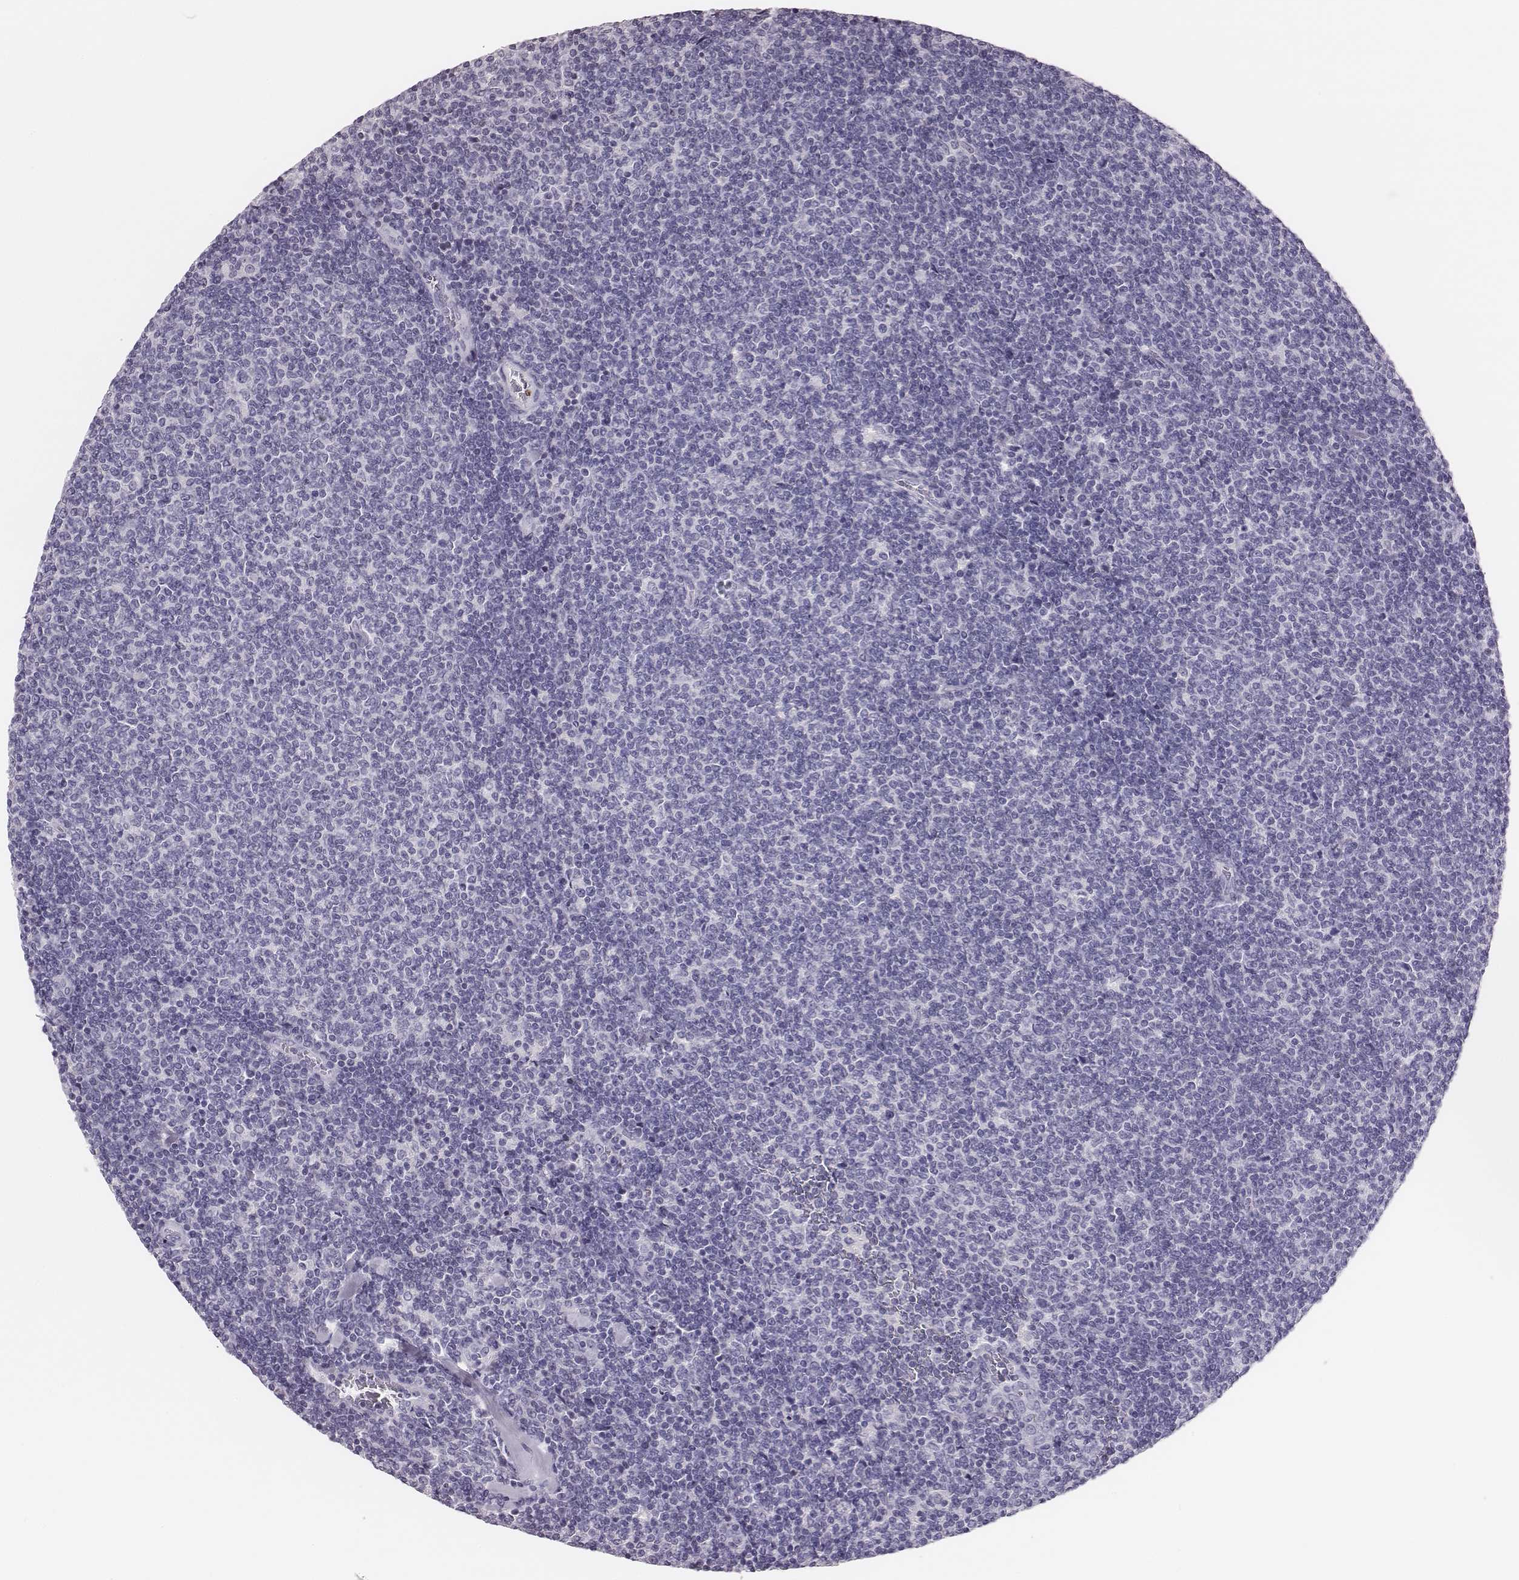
{"staining": {"intensity": "negative", "quantity": "none", "location": "none"}, "tissue": "lymphoma", "cell_type": "Tumor cells", "image_type": "cancer", "snomed": [{"axis": "morphology", "description": "Malignant lymphoma, non-Hodgkin's type, Low grade"}, {"axis": "topography", "description": "Lymph node"}], "caption": "High power microscopy histopathology image of an IHC photomicrograph of lymphoma, revealing no significant positivity in tumor cells.", "gene": "H1-6", "patient": {"sex": "male", "age": 52}}